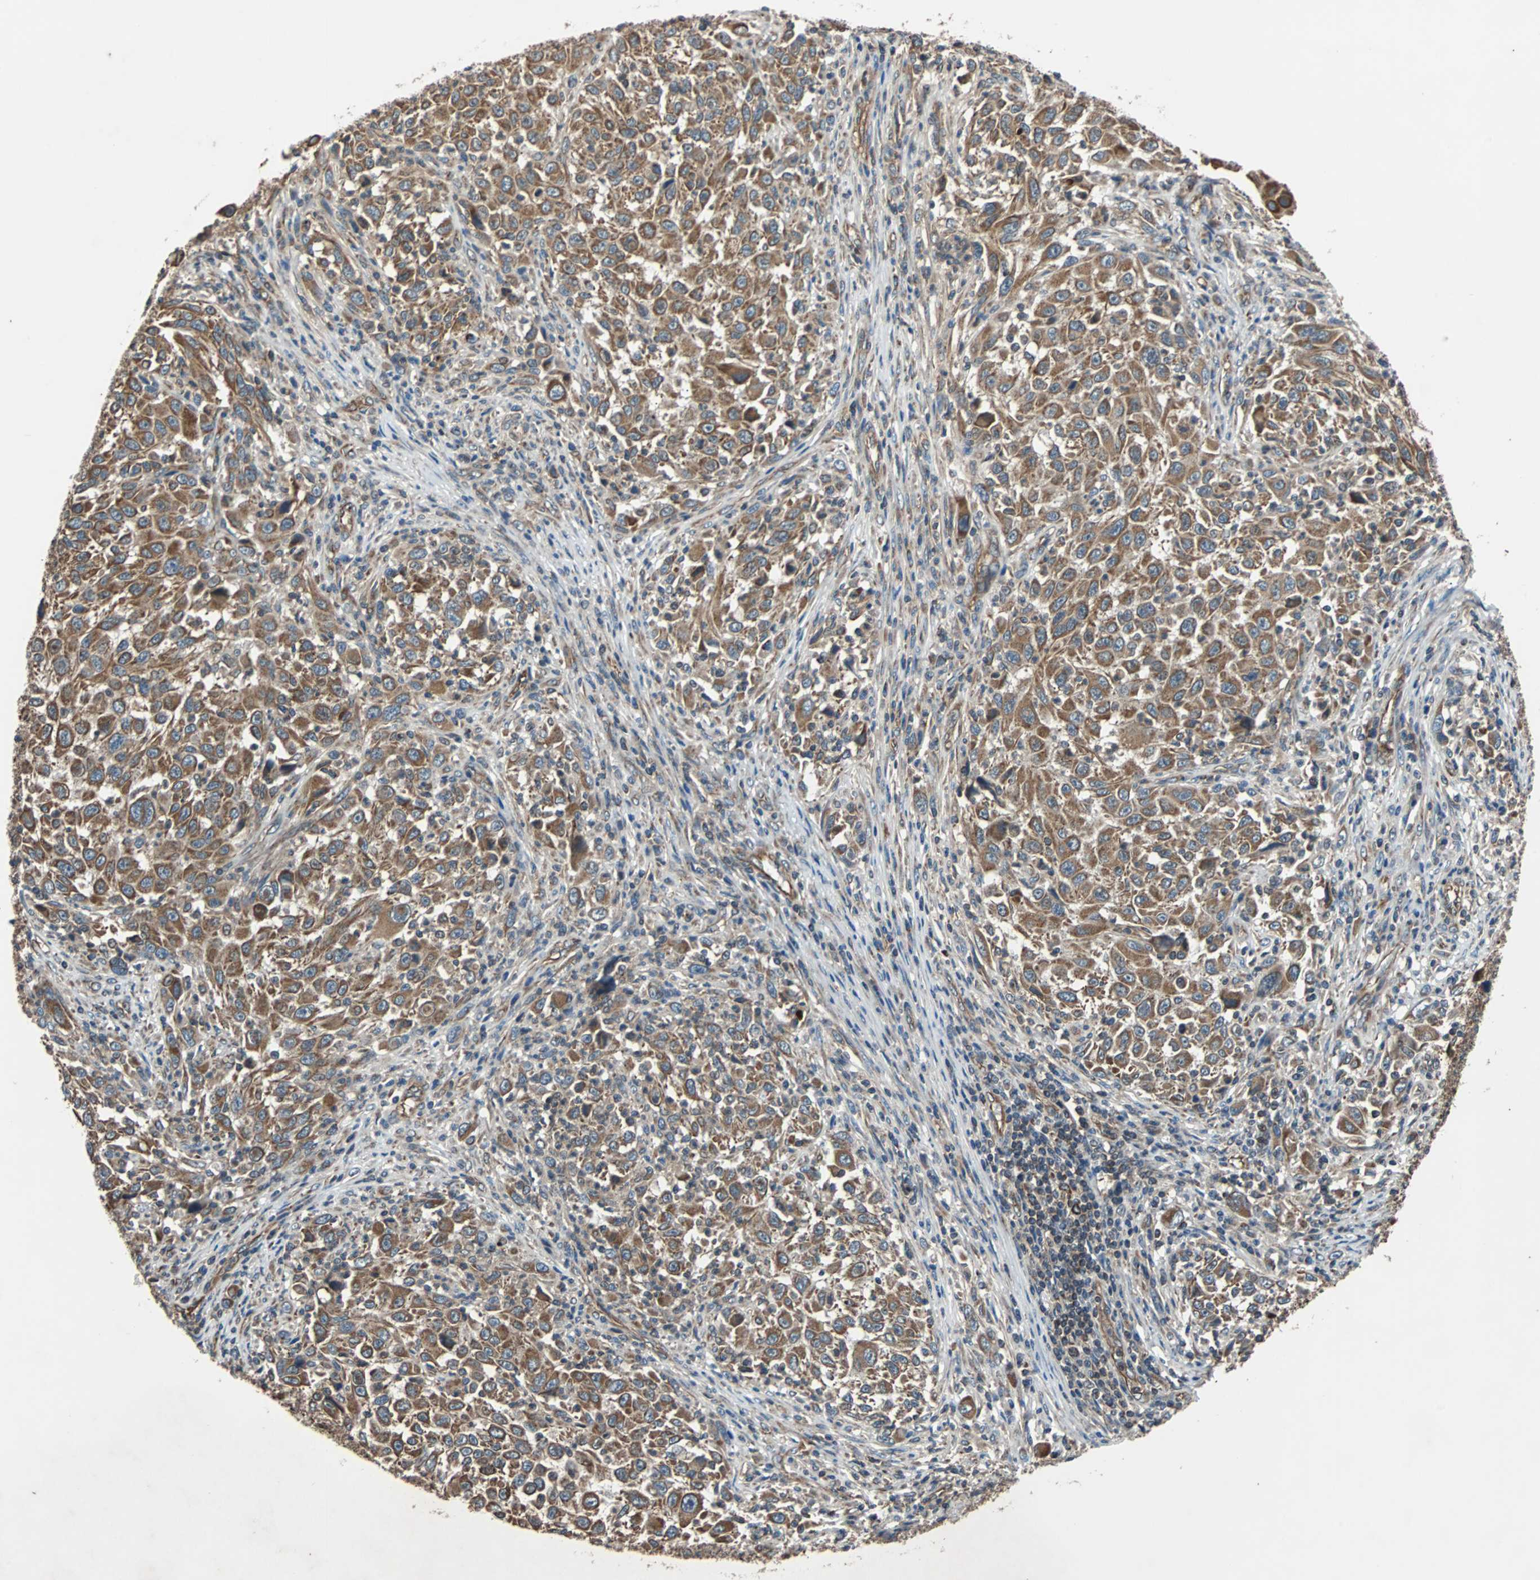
{"staining": {"intensity": "moderate", "quantity": ">75%", "location": "cytoplasmic/membranous"}, "tissue": "melanoma", "cell_type": "Tumor cells", "image_type": "cancer", "snomed": [{"axis": "morphology", "description": "Malignant melanoma, Metastatic site"}, {"axis": "topography", "description": "Lymph node"}], "caption": "Immunohistochemical staining of malignant melanoma (metastatic site) exhibits medium levels of moderate cytoplasmic/membranous protein expression in about >75% of tumor cells. (Stains: DAB in brown, nuclei in blue, Microscopy: brightfield microscopy at high magnification).", "gene": "ACTR3", "patient": {"sex": "male", "age": 61}}